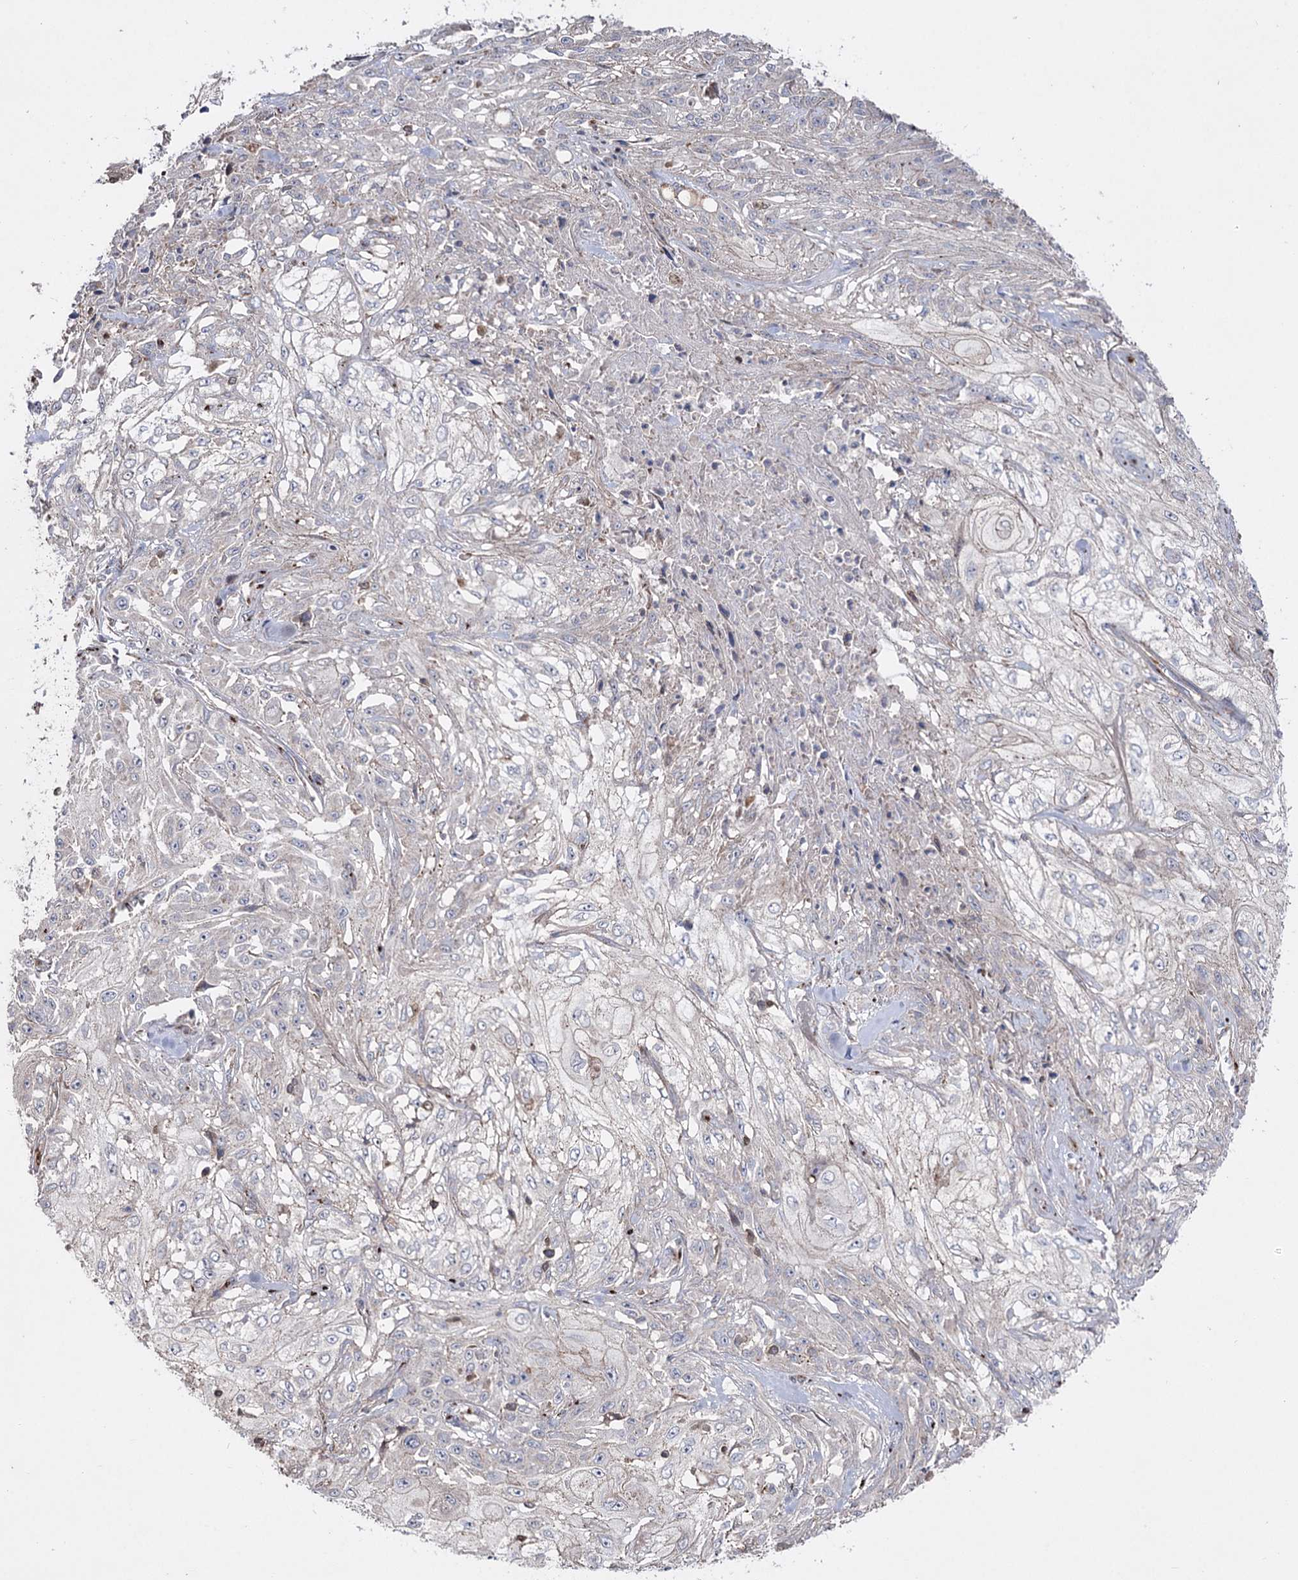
{"staining": {"intensity": "negative", "quantity": "none", "location": "none"}, "tissue": "skin cancer", "cell_type": "Tumor cells", "image_type": "cancer", "snomed": [{"axis": "morphology", "description": "Squamous cell carcinoma, NOS"}, {"axis": "morphology", "description": "Squamous cell carcinoma, metastatic, NOS"}, {"axis": "topography", "description": "Skin"}, {"axis": "topography", "description": "Lymph node"}], "caption": "Metastatic squamous cell carcinoma (skin) stained for a protein using immunohistochemistry (IHC) demonstrates no positivity tumor cells.", "gene": "ARHGAP20", "patient": {"sex": "male", "age": 75}}